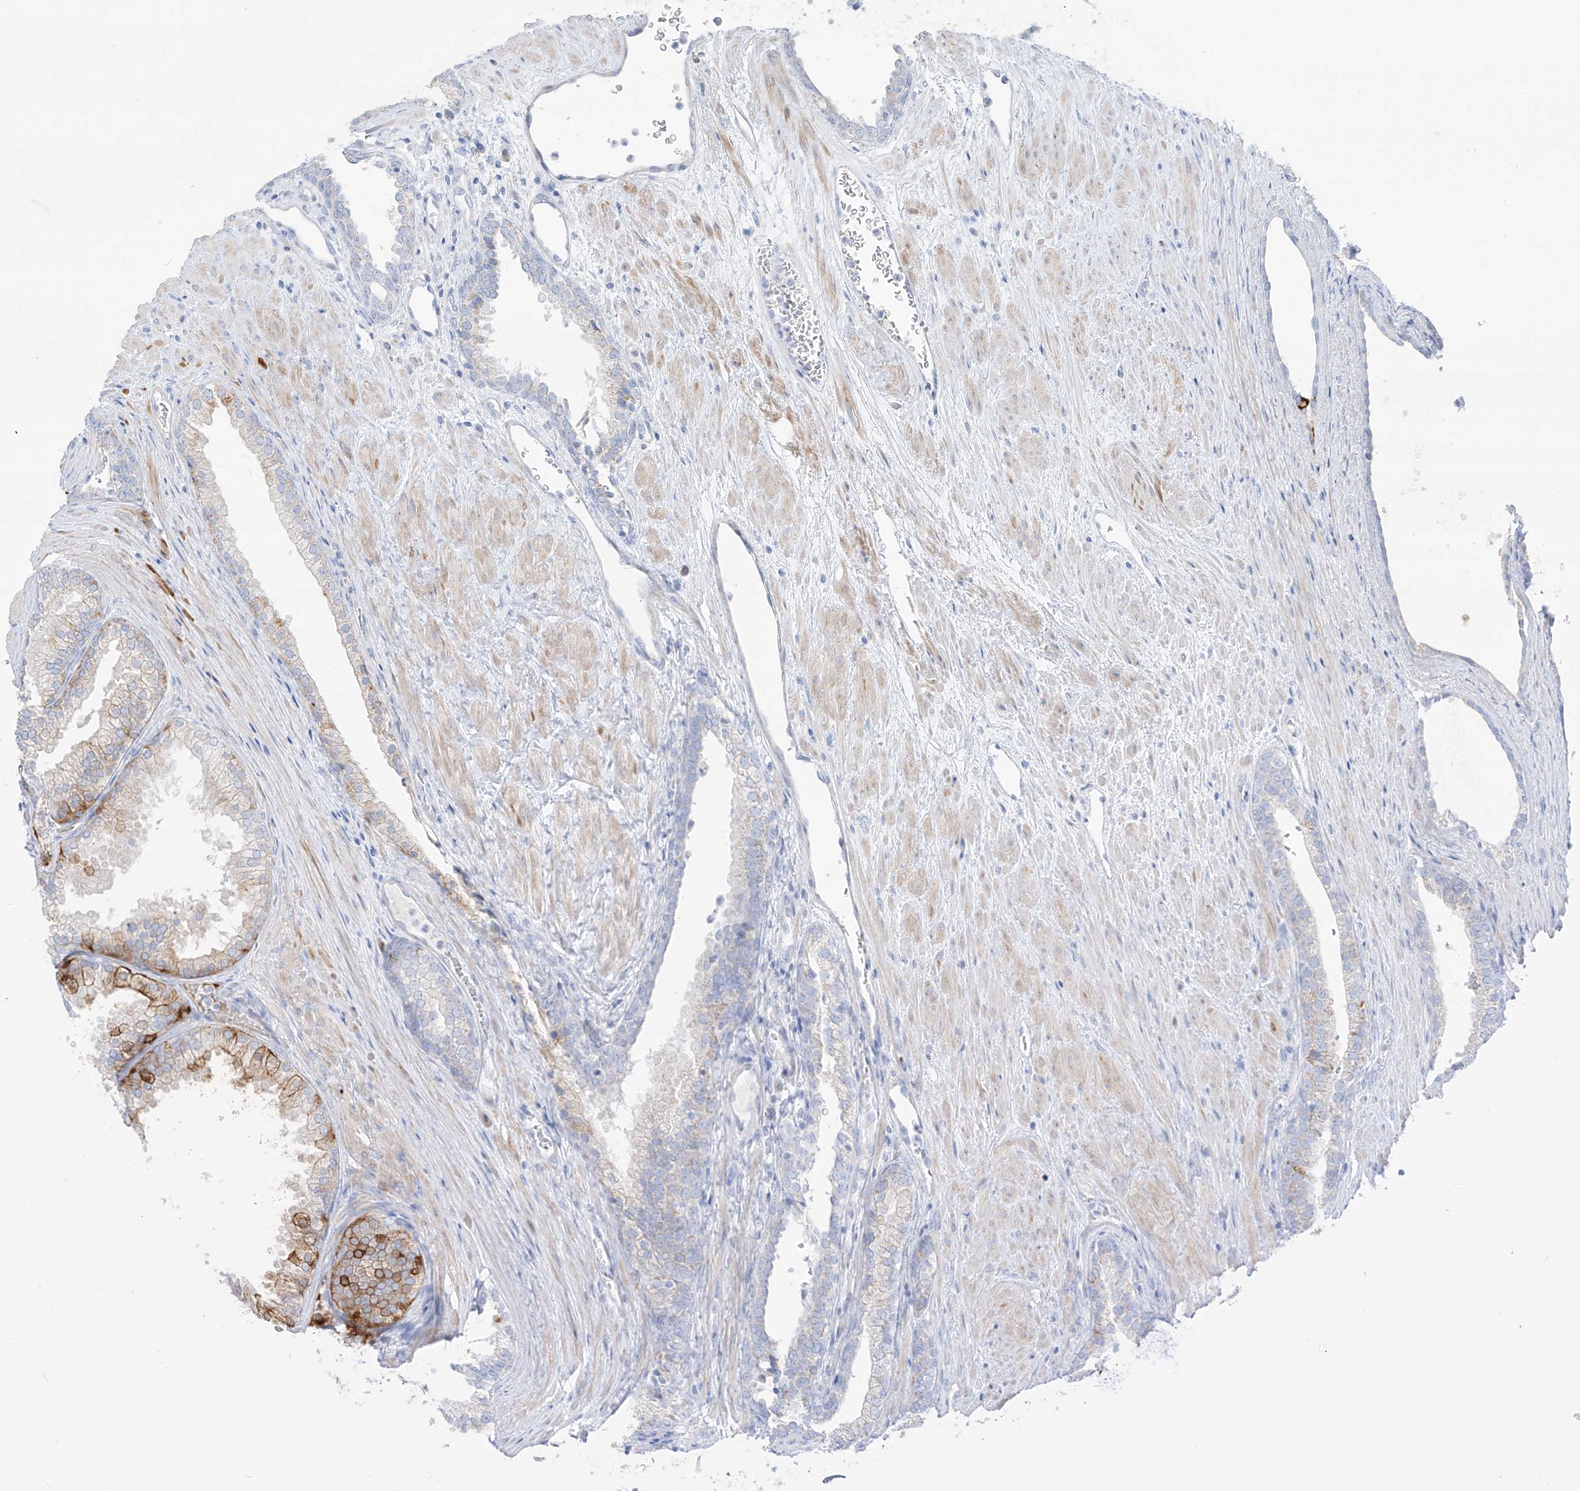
{"staining": {"intensity": "moderate", "quantity": "<25%", "location": "cytoplasmic/membranous"}, "tissue": "prostate", "cell_type": "Glandular cells", "image_type": "normal", "snomed": [{"axis": "morphology", "description": "Normal tissue, NOS"}, {"axis": "topography", "description": "Prostate"}], "caption": "Immunohistochemical staining of benign human prostate reveals low levels of moderate cytoplasmic/membranous staining in about <25% of glandular cells.", "gene": "SLC26A3", "patient": {"sex": "male", "age": 76}}